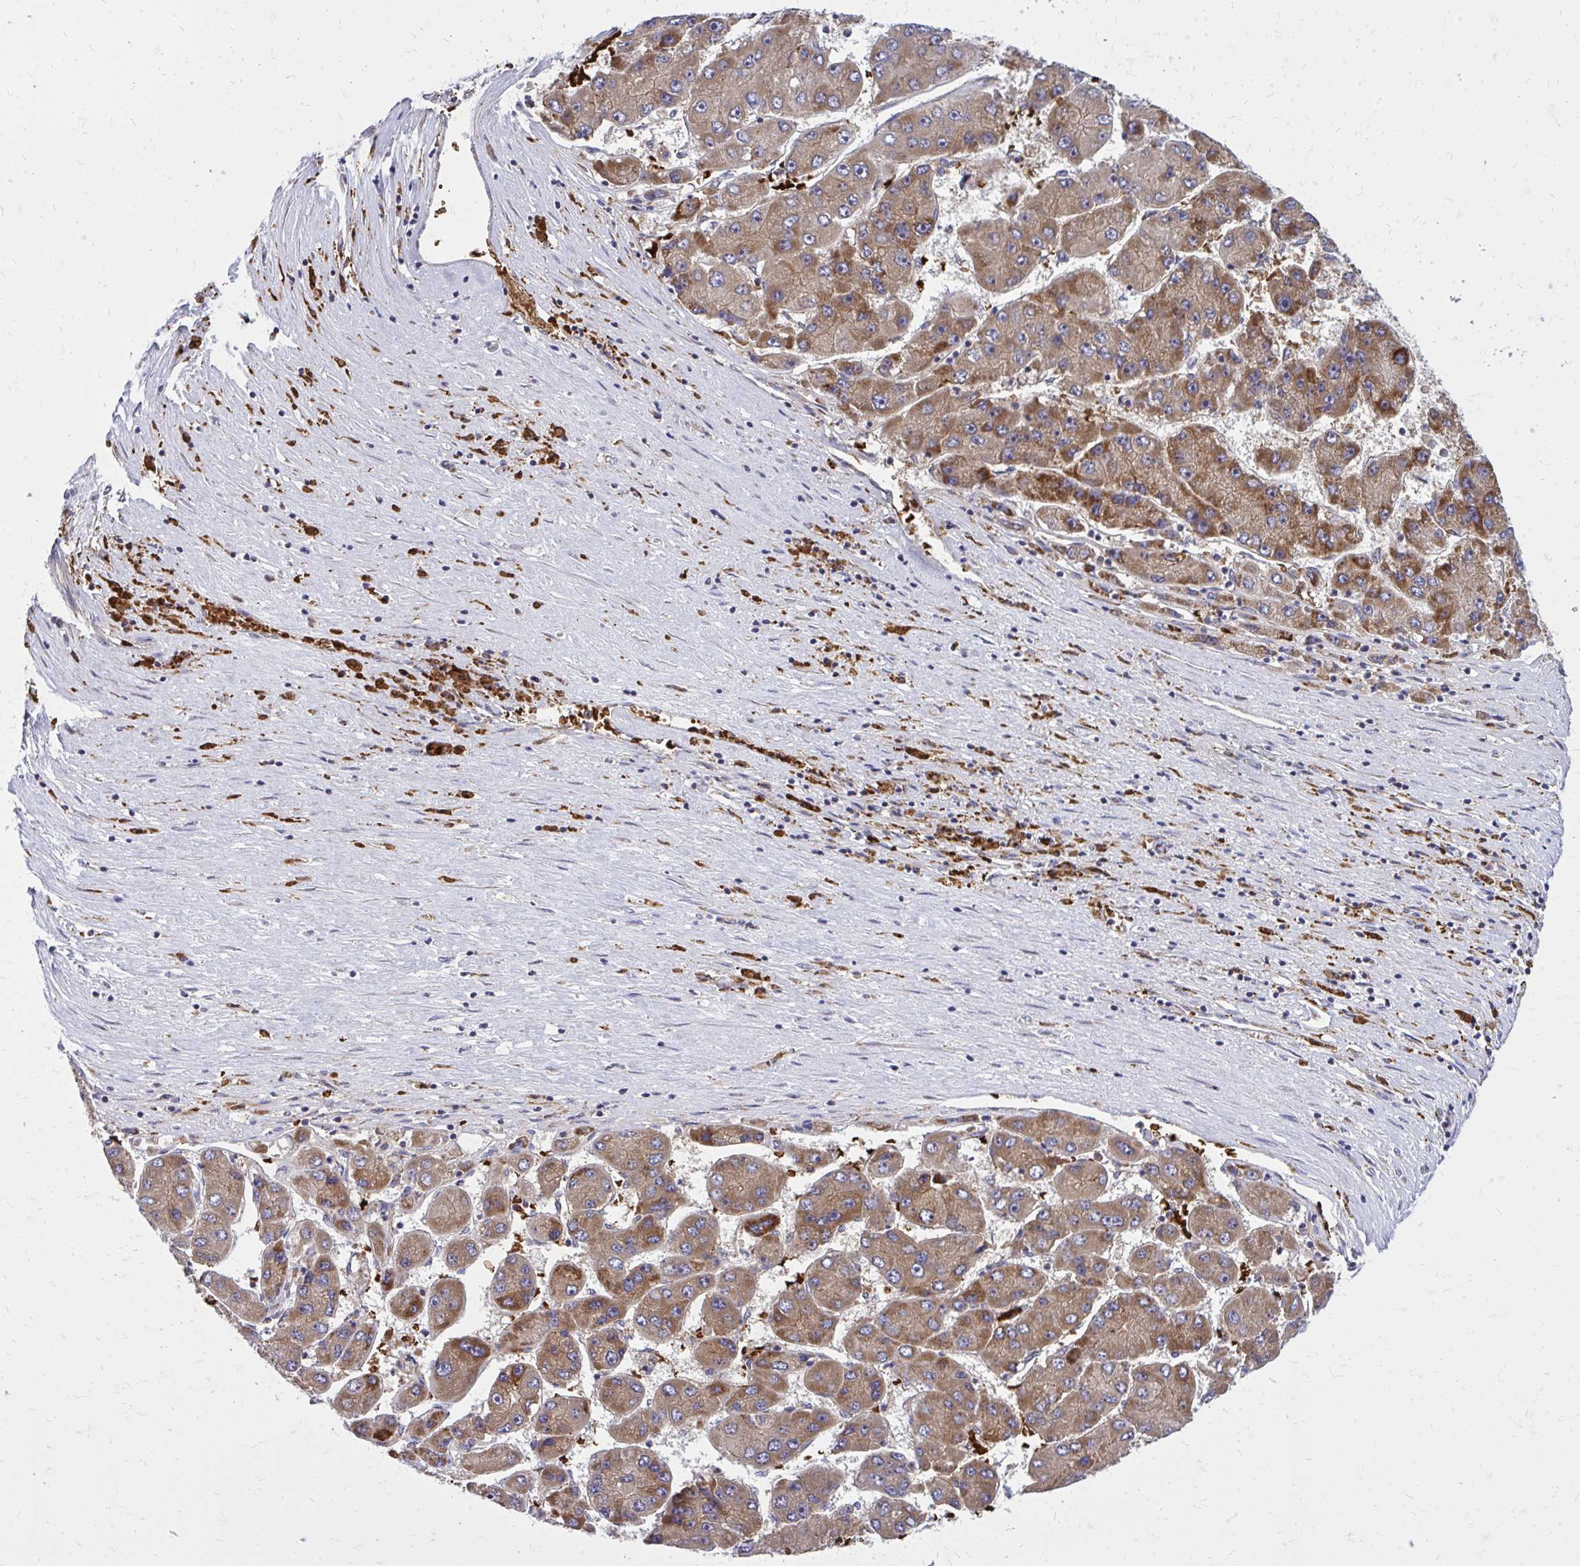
{"staining": {"intensity": "moderate", "quantity": ">75%", "location": "cytoplasmic/membranous"}, "tissue": "liver cancer", "cell_type": "Tumor cells", "image_type": "cancer", "snomed": [{"axis": "morphology", "description": "Carcinoma, Hepatocellular, NOS"}, {"axis": "topography", "description": "Liver"}], "caption": "A histopathology image of human liver cancer (hepatocellular carcinoma) stained for a protein shows moderate cytoplasmic/membranous brown staining in tumor cells.", "gene": "PDK4", "patient": {"sex": "female", "age": 61}}